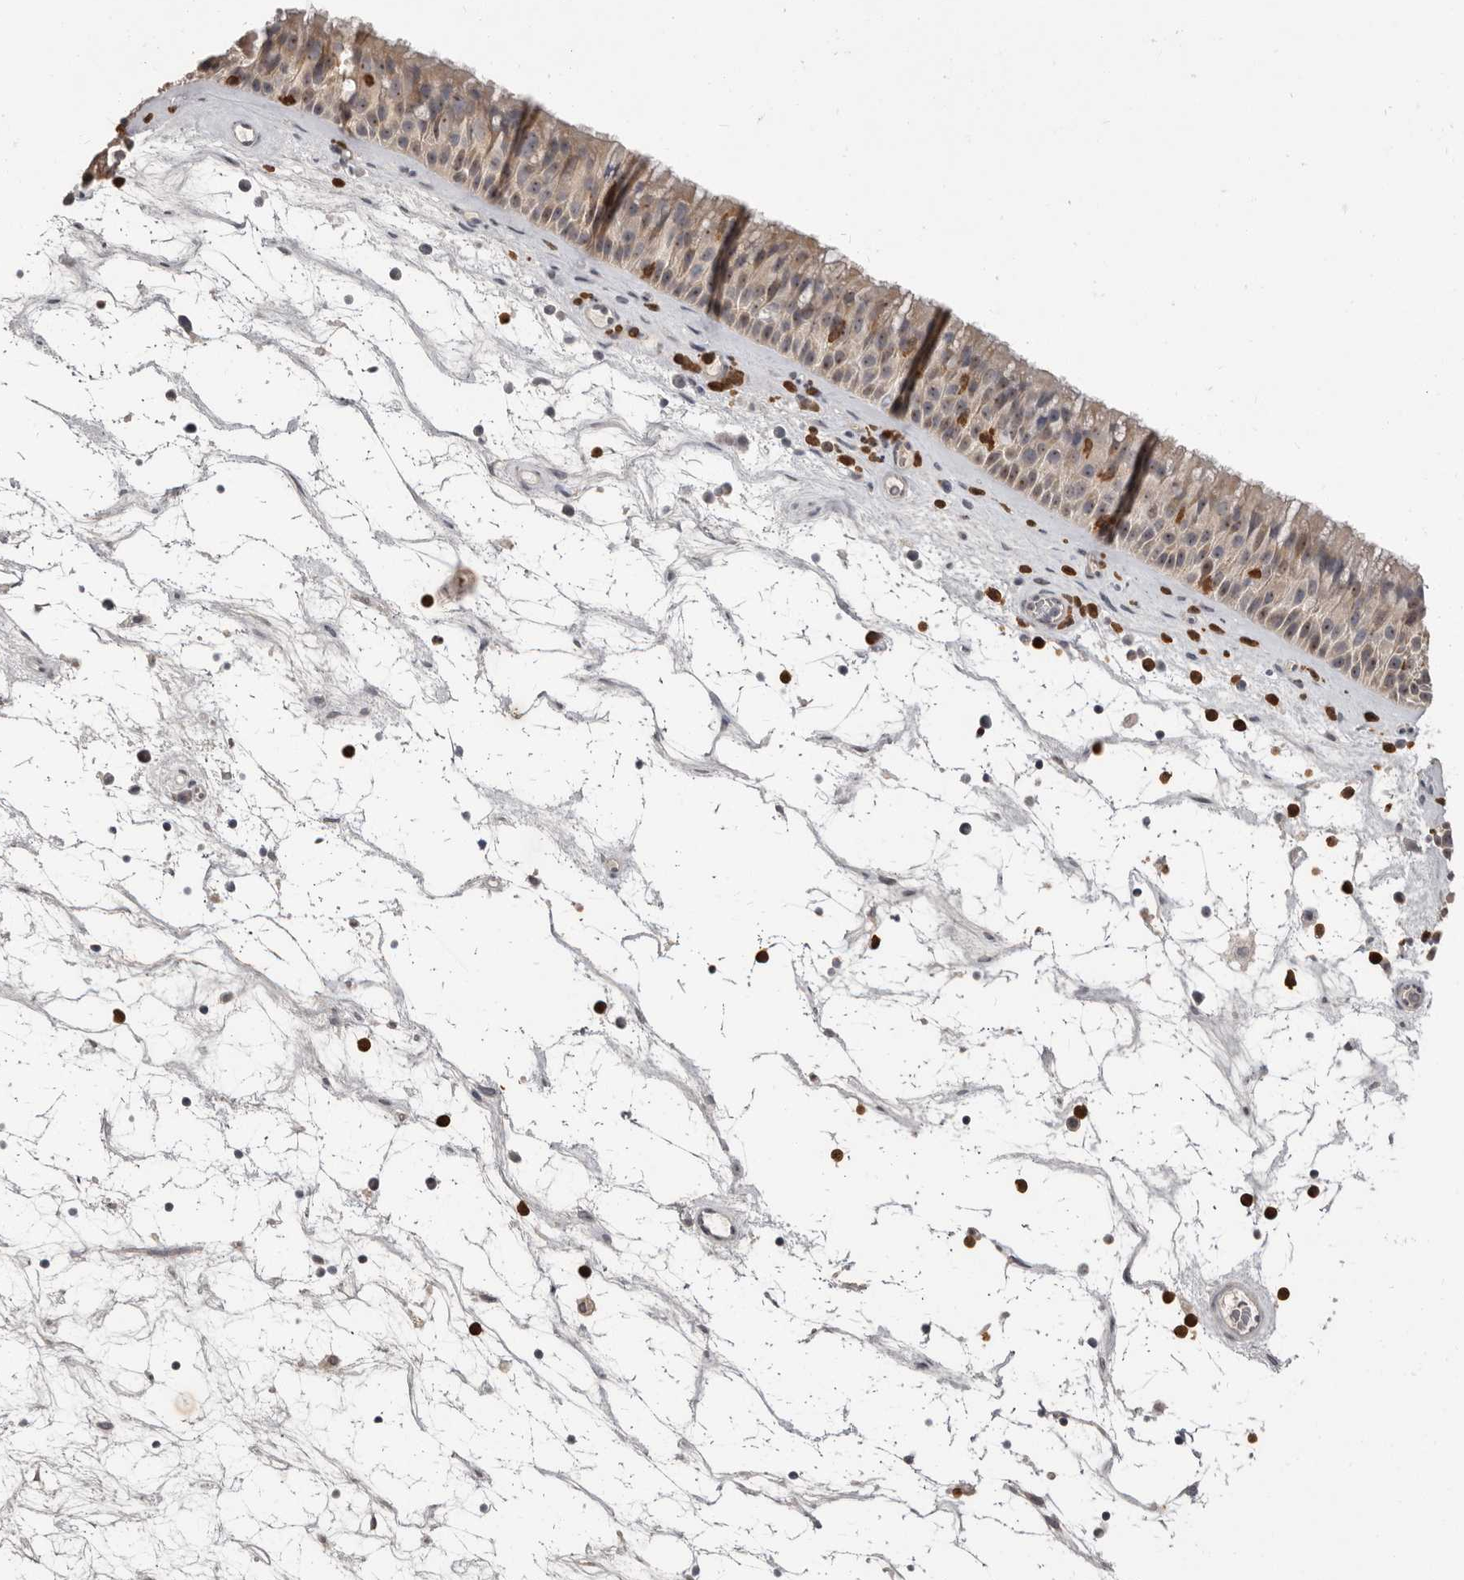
{"staining": {"intensity": "weak", "quantity": ">75%", "location": "cytoplasmic/membranous"}, "tissue": "nasopharynx", "cell_type": "Respiratory epithelial cells", "image_type": "normal", "snomed": [{"axis": "morphology", "description": "Normal tissue, NOS"}, {"axis": "topography", "description": "Nasopharynx"}], "caption": "Immunohistochemical staining of normal human nasopharynx shows weak cytoplasmic/membranous protein expression in about >75% of respiratory epithelial cells.", "gene": "GPR157", "patient": {"sex": "male", "age": 64}}